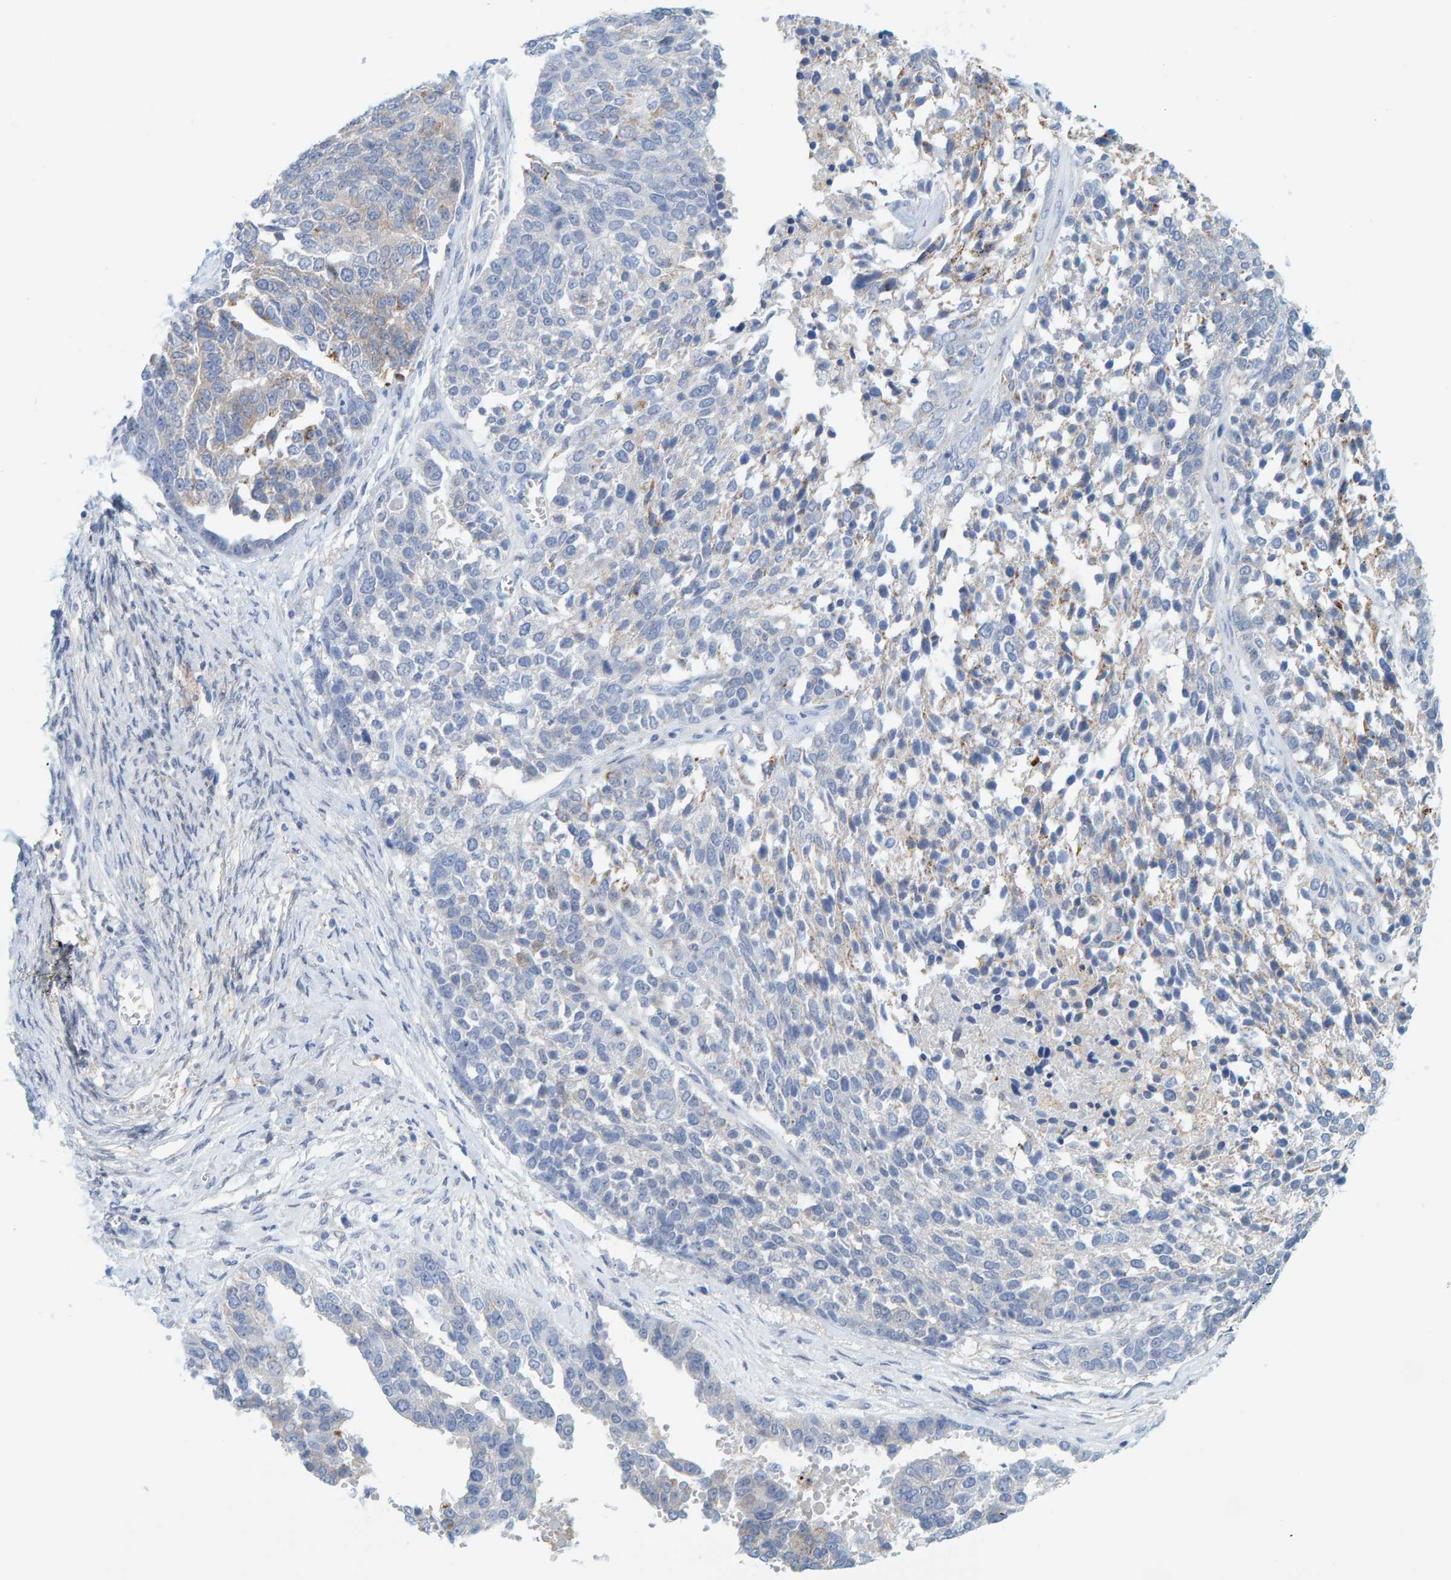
{"staining": {"intensity": "weak", "quantity": "<25%", "location": "cytoplasmic/membranous"}, "tissue": "ovarian cancer", "cell_type": "Tumor cells", "image_type": "cancer", "snomed": [{"axis": "morphology", "description": "Cystadenocarcinoma, serous, NOS"}, {"axis": "topography", "description": "Ovary"}], "caption": "Immunohistochemistry of serous cystadenocarcinoma (ovarian) demonstrates no positivity in tumor cells. (Brightfield microscopy of DAB immunohistochemistry (IHC) at high magnification).", "gene": "KLHL11", "patient": {"sex": "female", "age": 44}}